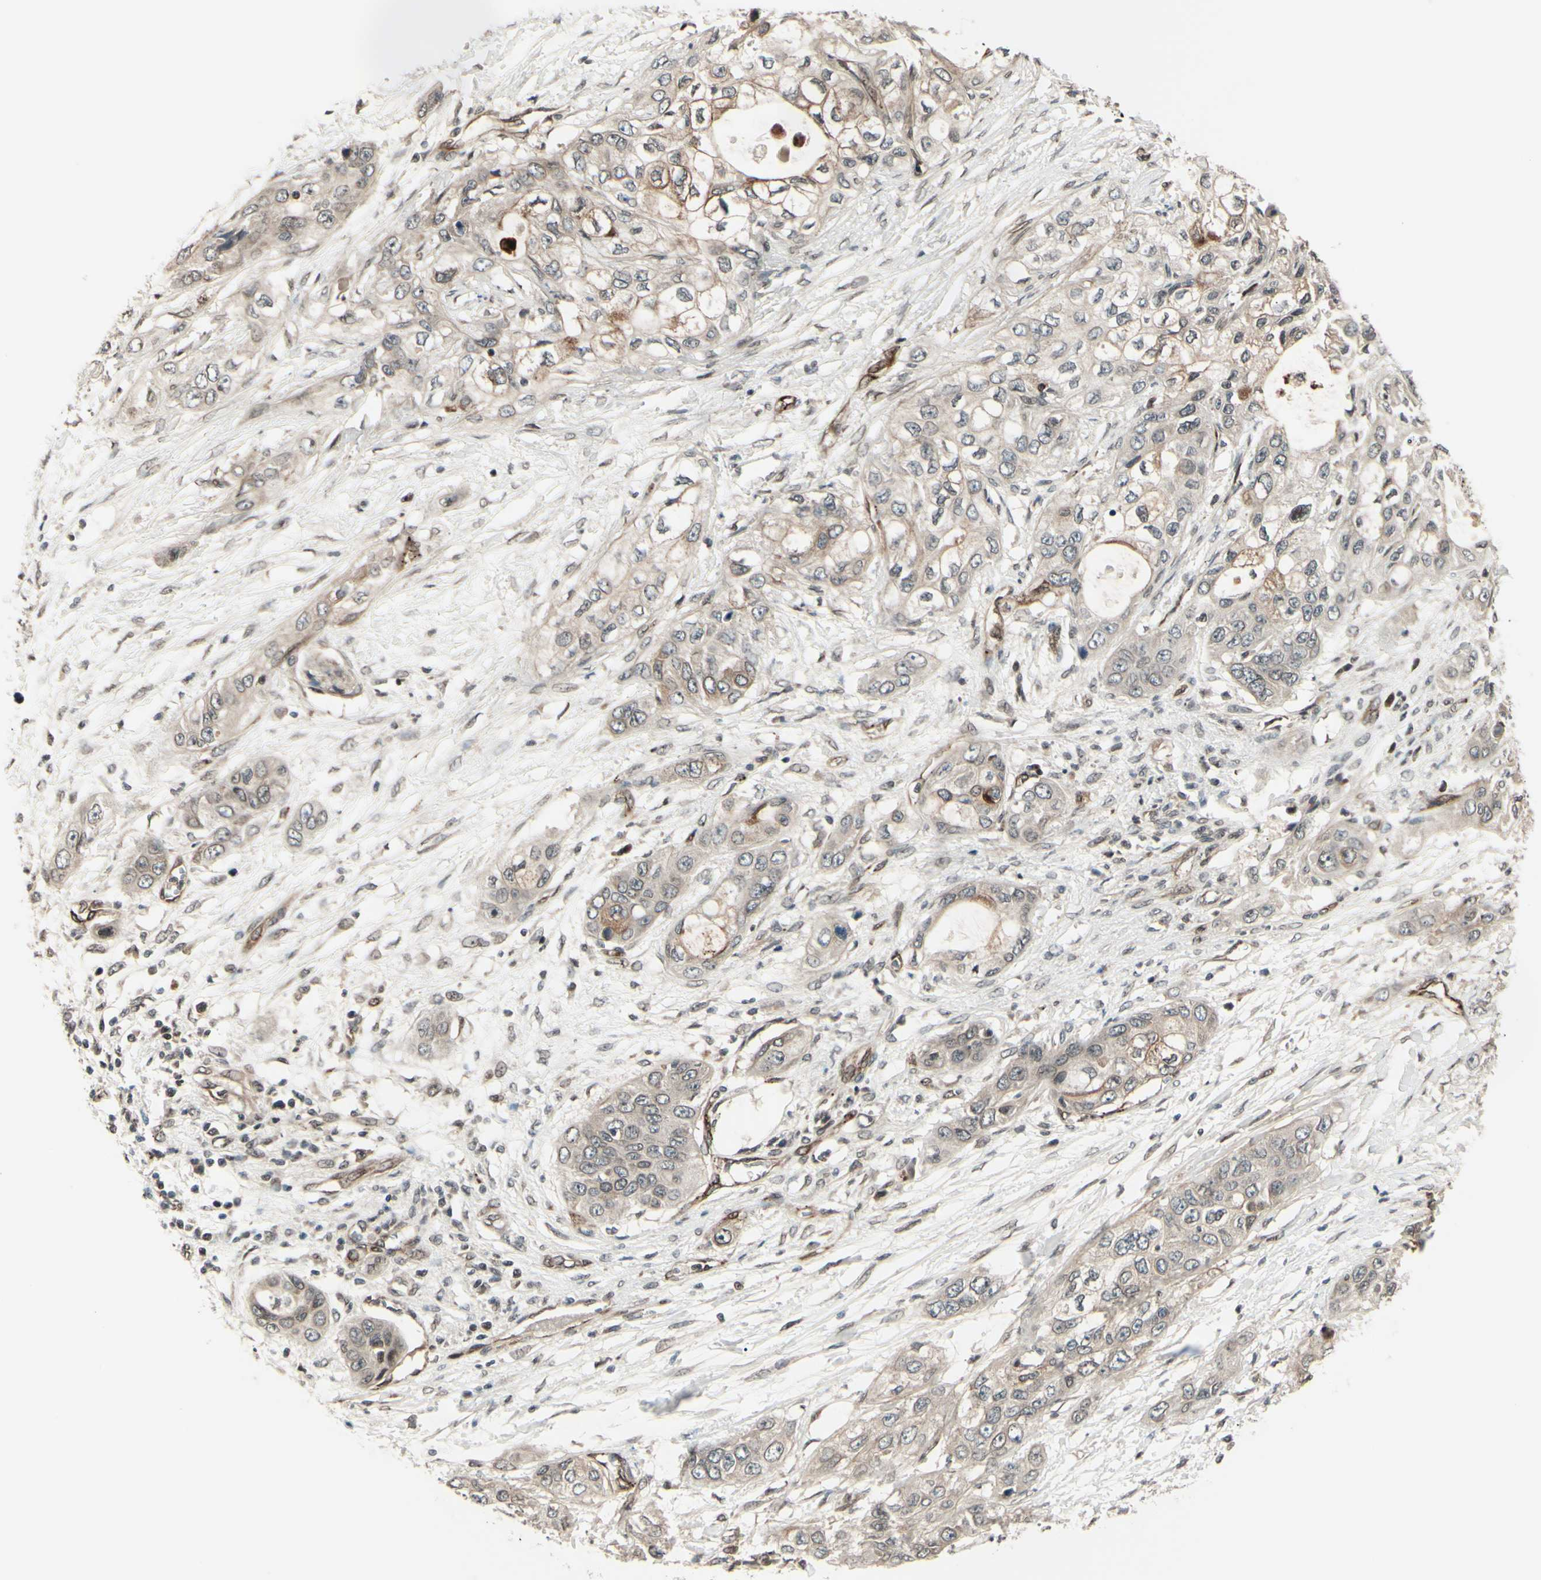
{"staining": {"intensity": "weak", "quantity": ">75%", "location": "cytoplasmic/membranous,nuclear"}, "tissue": "pancreatic cancer", "cell_type": "Tumor cells", "image_type": "cancer", "snomed": [{"axis": "morphology", "description": "Adenocarcinoma, NOS"}, {"axis": "topography", "description": "Pancreas"}], "caption": "DAB (3,3'-diaminobenzidine) immunohistochemical staining of pancreatic adenocarcinoma displays weak cytoplasmic/membranous and nuclear protein staining in about >75% of tumor cells. The protein of interest is stained brown, and the nuclei are stained in blue (DAB (3,3'-diaminobenzidine) IHC with brightfield microscopy, high magnification).", "gene": "MLF2", "patient": {"sex": "female", "age": 70}}